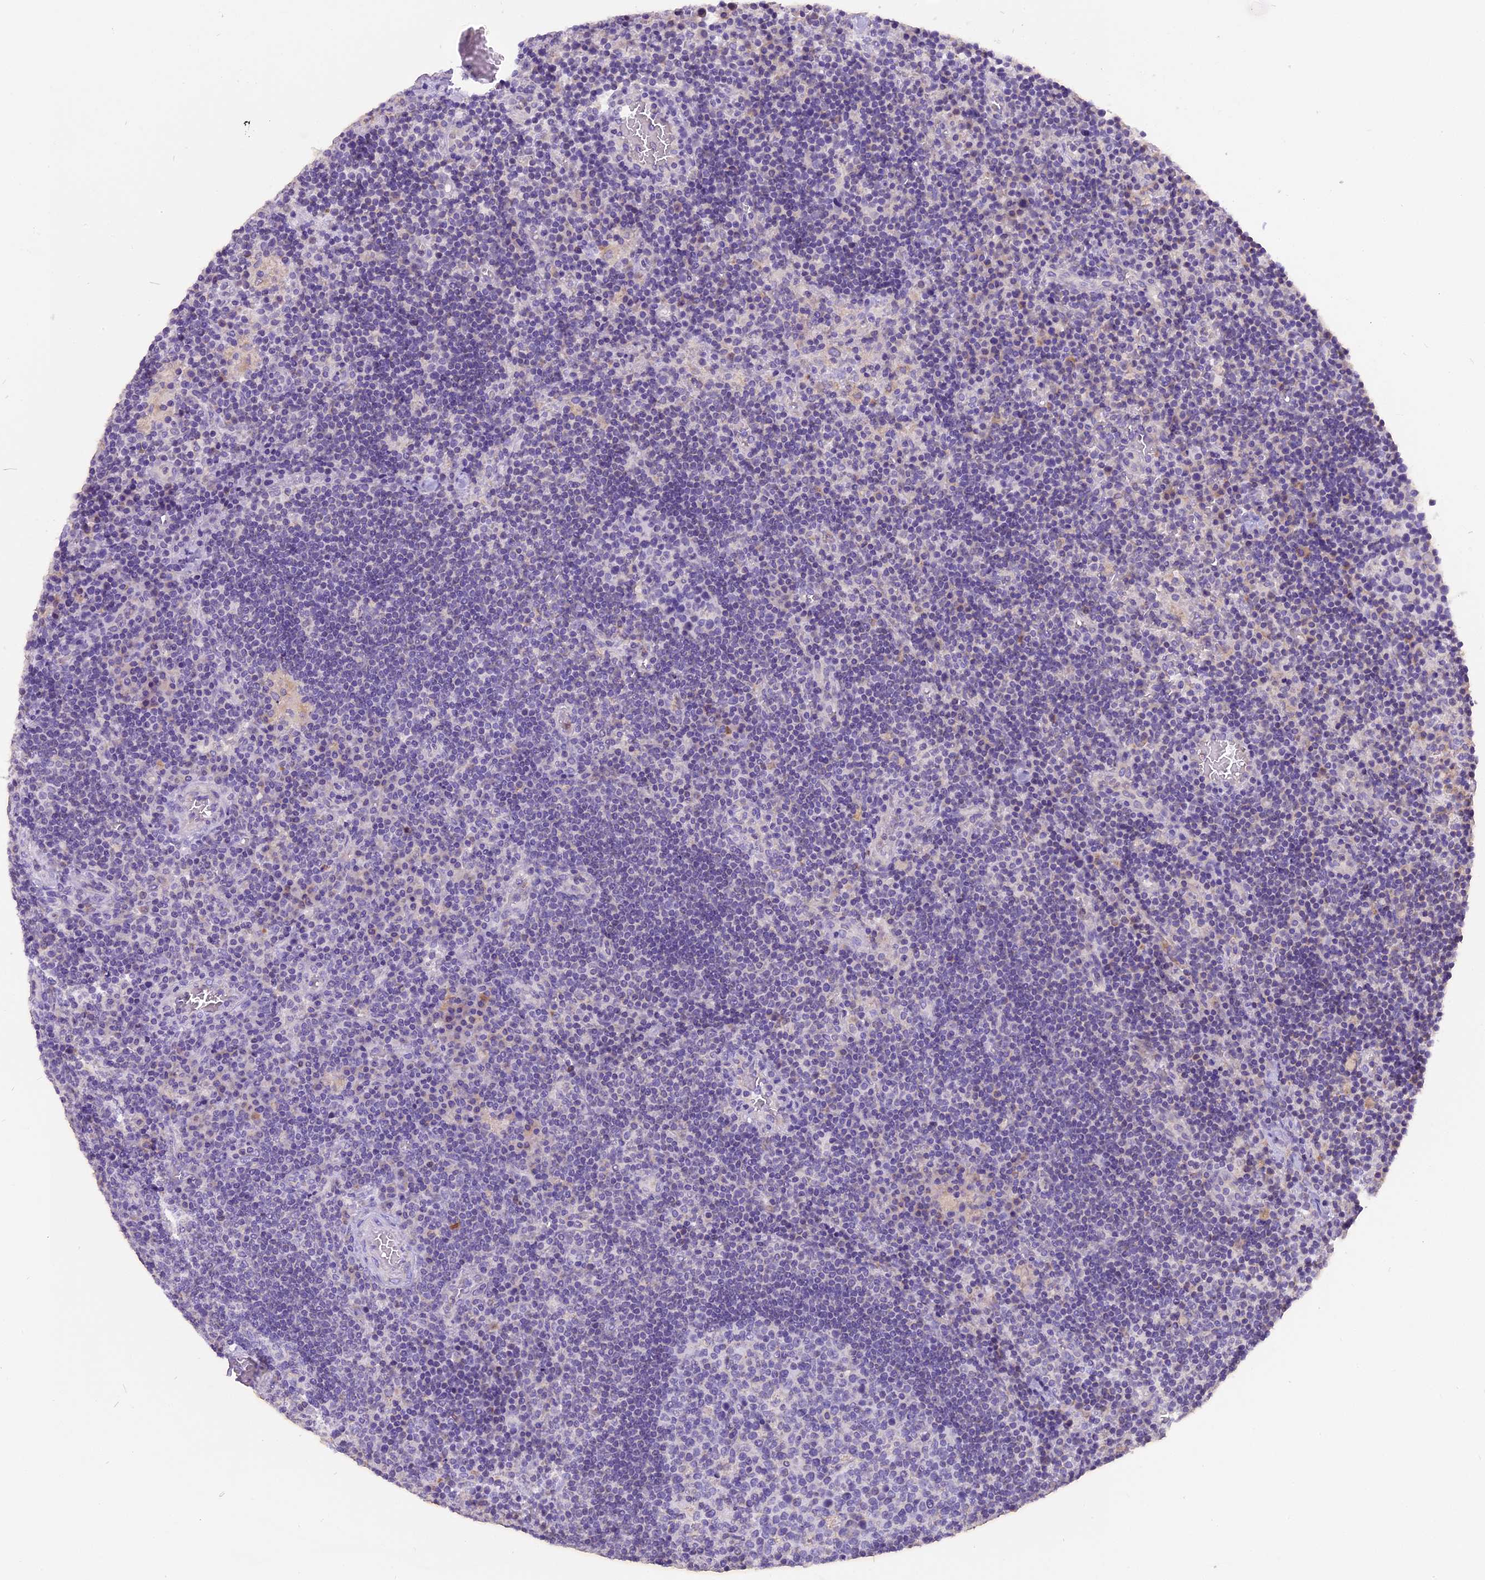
{"staining": {"intensity": "negative", "quantity": "none", "location": "none"}, "tissue": "lymph node", "cell_type": "Germinal center cells", "image_type": "normal", "snomed": [{"axis": "morphology", "description": "Normal tissue, NOS"}, {"axis": "topography", "description": "Lymph node"}], "caption": "High magnification brightfield microscopy of benign lymph node stained with DAB (brown) and counterstained with hematoxylin (blue): germinal center cells show no significant positivity.", "gene": "TRIM3", "patient": {"sex": "male", "age": 58}}